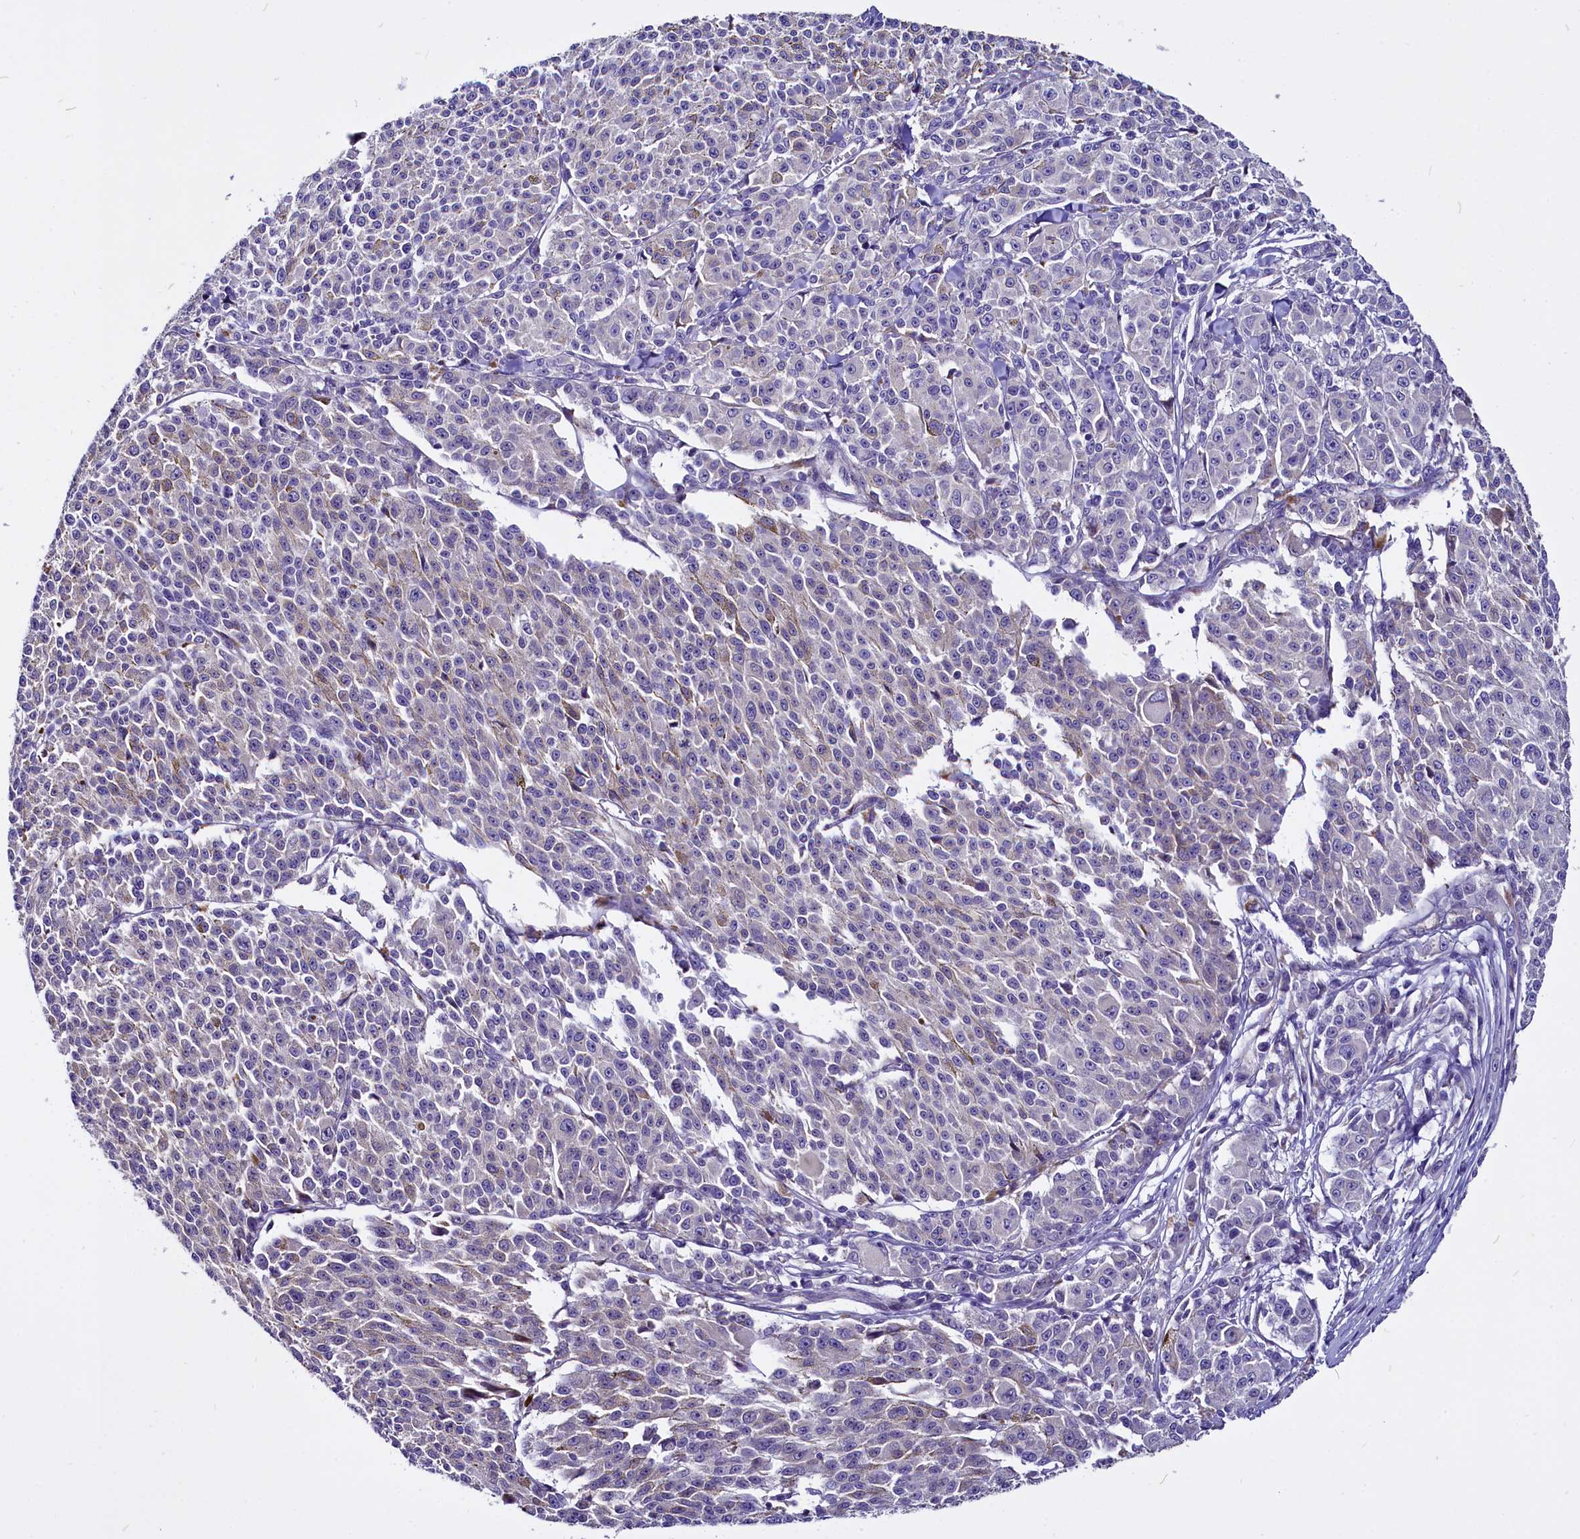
{"staining": {"intensity": "weak", "quantity": "<25%", "location": "cytoplasmic/membranous"}, "tissue": "melanoma", "cell_type": "Tumor cells", "image_type": "cancer", "snomed": [{"axis": "morphology", "description": "Malignant melanoma, NOS"}, {"axis": "topography", "description": "Skin"}], "caption": "Tumor cells show no significant protein staining in malignant melanoma.", "gene": "CEP170", "patient": {"sex": "female", "age": 52}}